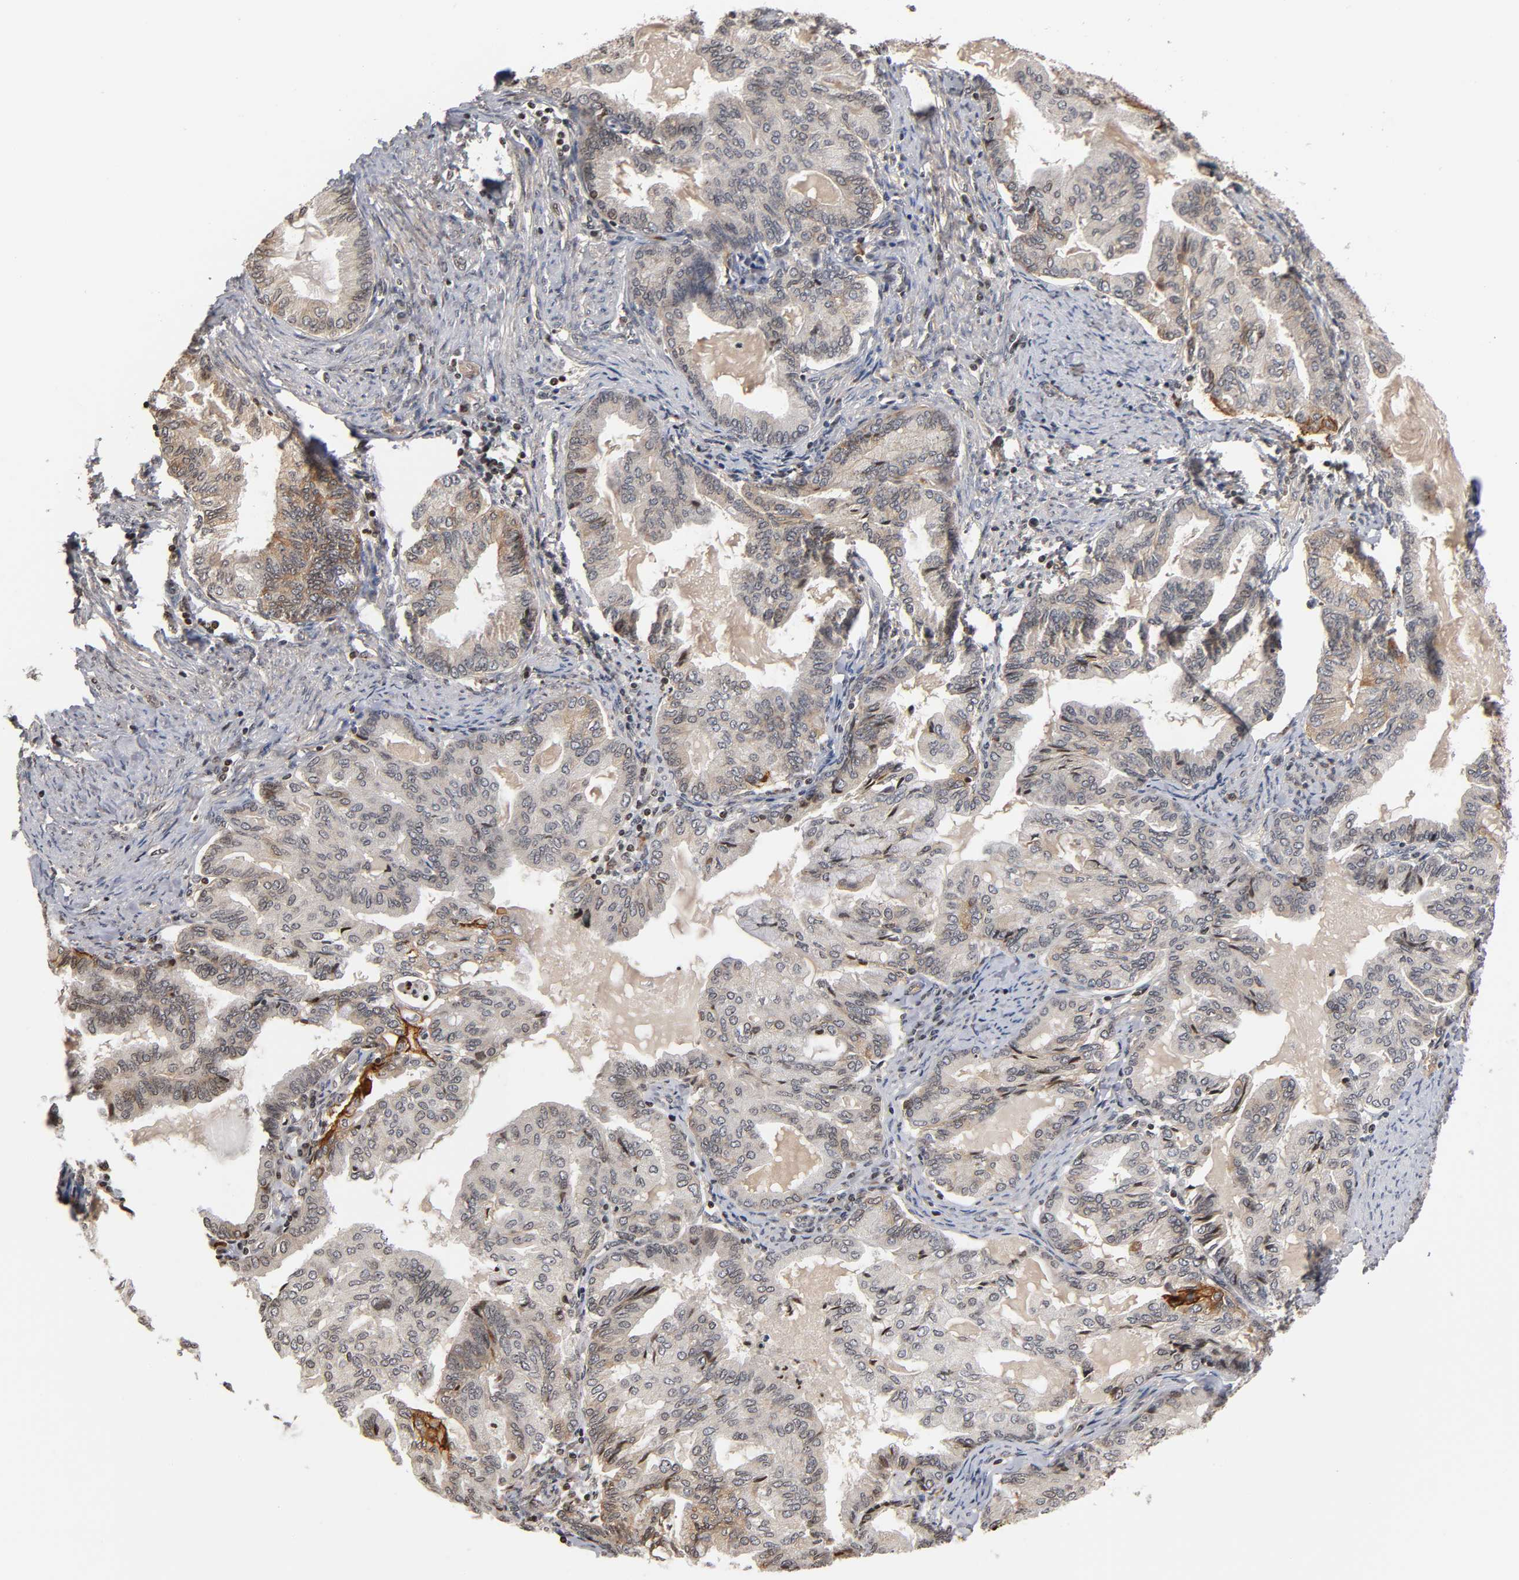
{"staining": {"intensity": "weak", "quantity": ">75%", "location": "cytoplasmic/membranous"}, "tissue": "endometrial cancer", "cell_type": "Tumor cells", "image_type": "cancer", "snomed": [{"axis": "morphology", "description": "Adenocarcinoma, NOS"}, {"axis": "topography", "description": "Endometrium"}], "caption": "Adenocarcinoma (endometrial) was stained to show a protein in brown. There is low levels of weak cytoplasmic/membranous expression in approximately >75% of tumor cells.", "gene": "ITGAV", "patient": {"sex": "female", "age": 86}}